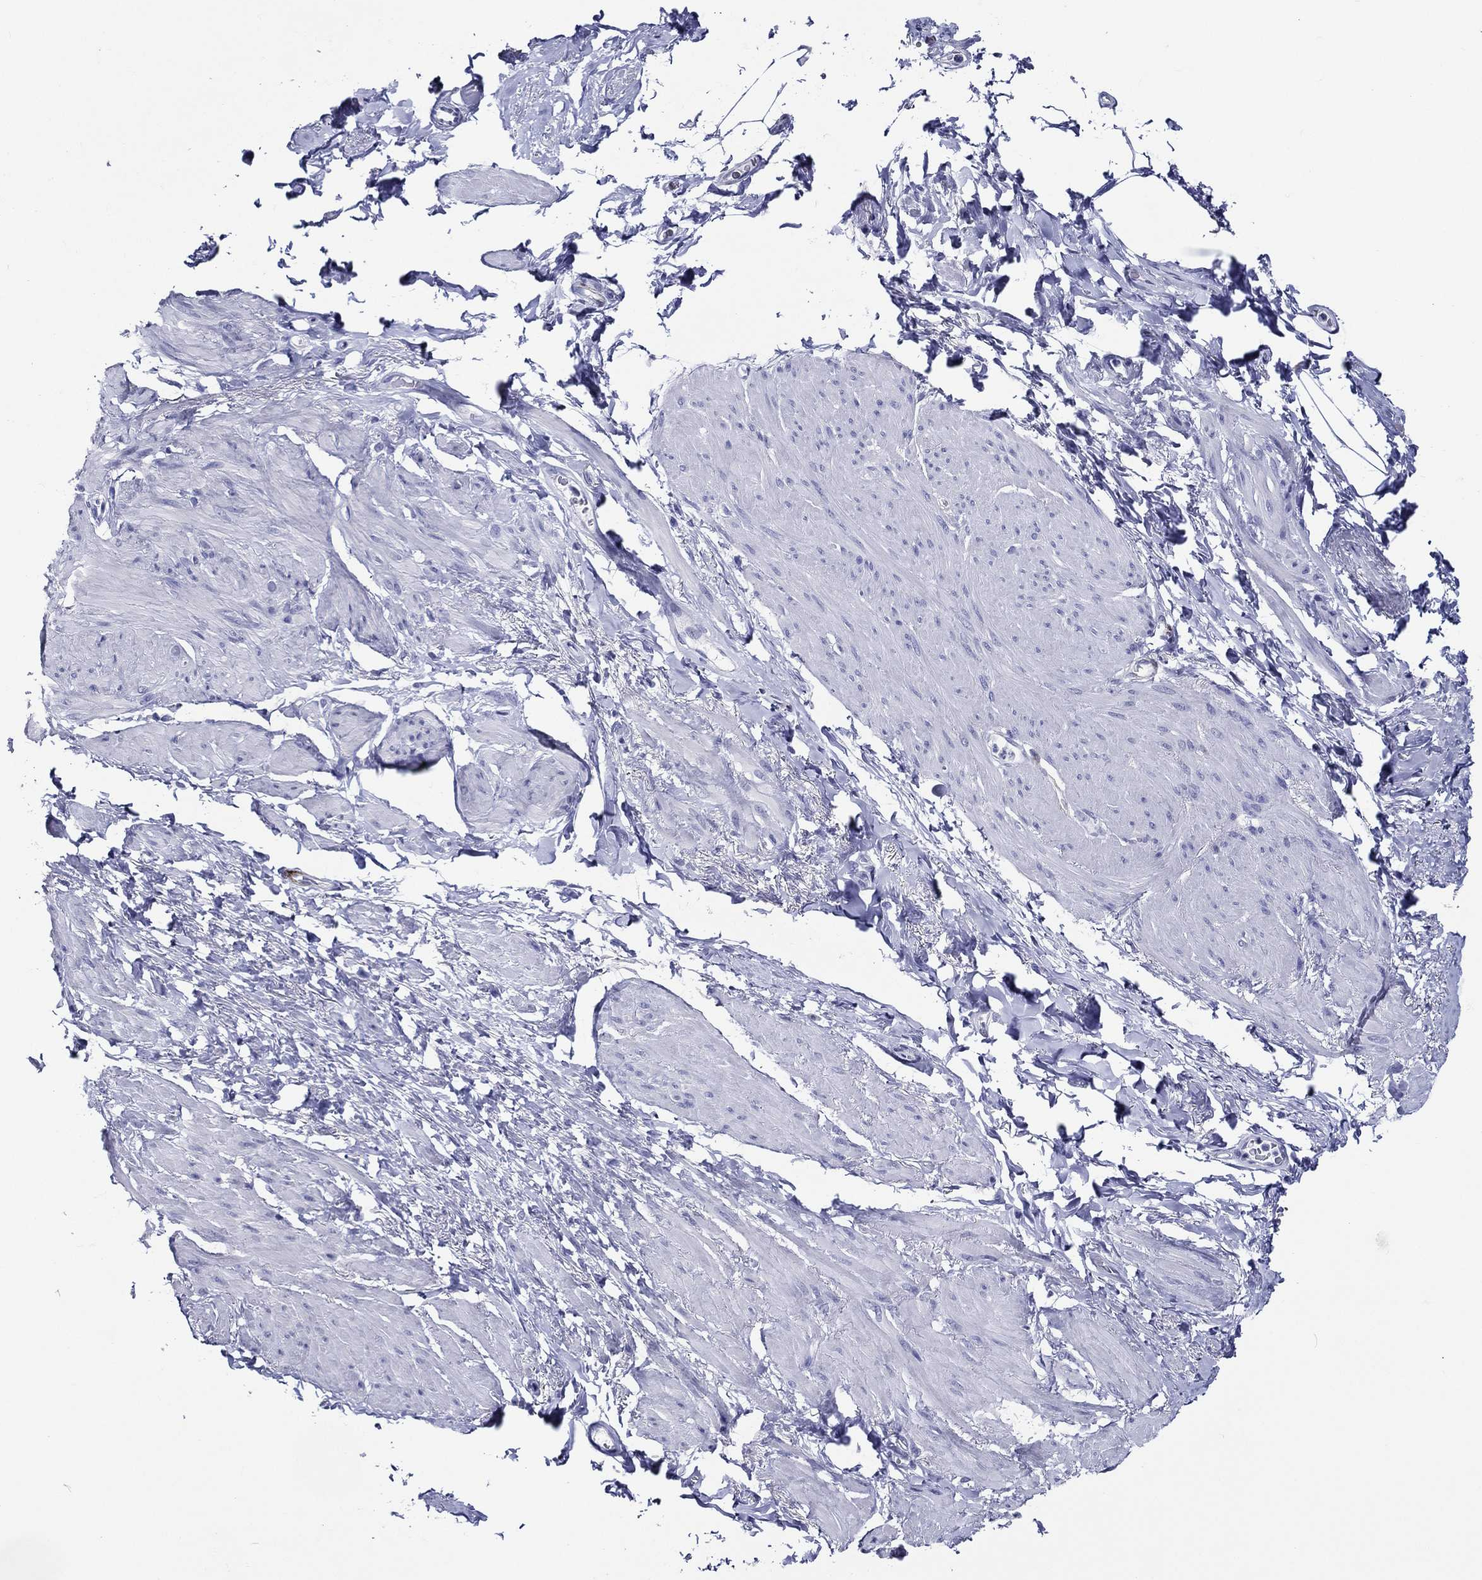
{"staining": {"intensity": "negative", "quantity": "none", "location": "none"}, "tissue": "soft tissue", "cell_type": "Fibroblasts", "image_type": "normal", "snomed": [{"axis": "morphology", "description": "Normal tissue, NOS"}, {"axis": "topography", "description": "Soft tissue"}, {"axis": "topography", "description": "Adipose tissue"}, {"axis": "topography", "description": "Vascular tissue"}, {"axis": "topography", "description": "Peripheral nerve tissue"}], "caption": "A high-resolution photomicrograph shows IHC staining of unremarkable soft tissue, which exhibits no significant expression in fibroblasts.", "gene": "ACE2", "patient": {"sex": "male", "age": 68}}